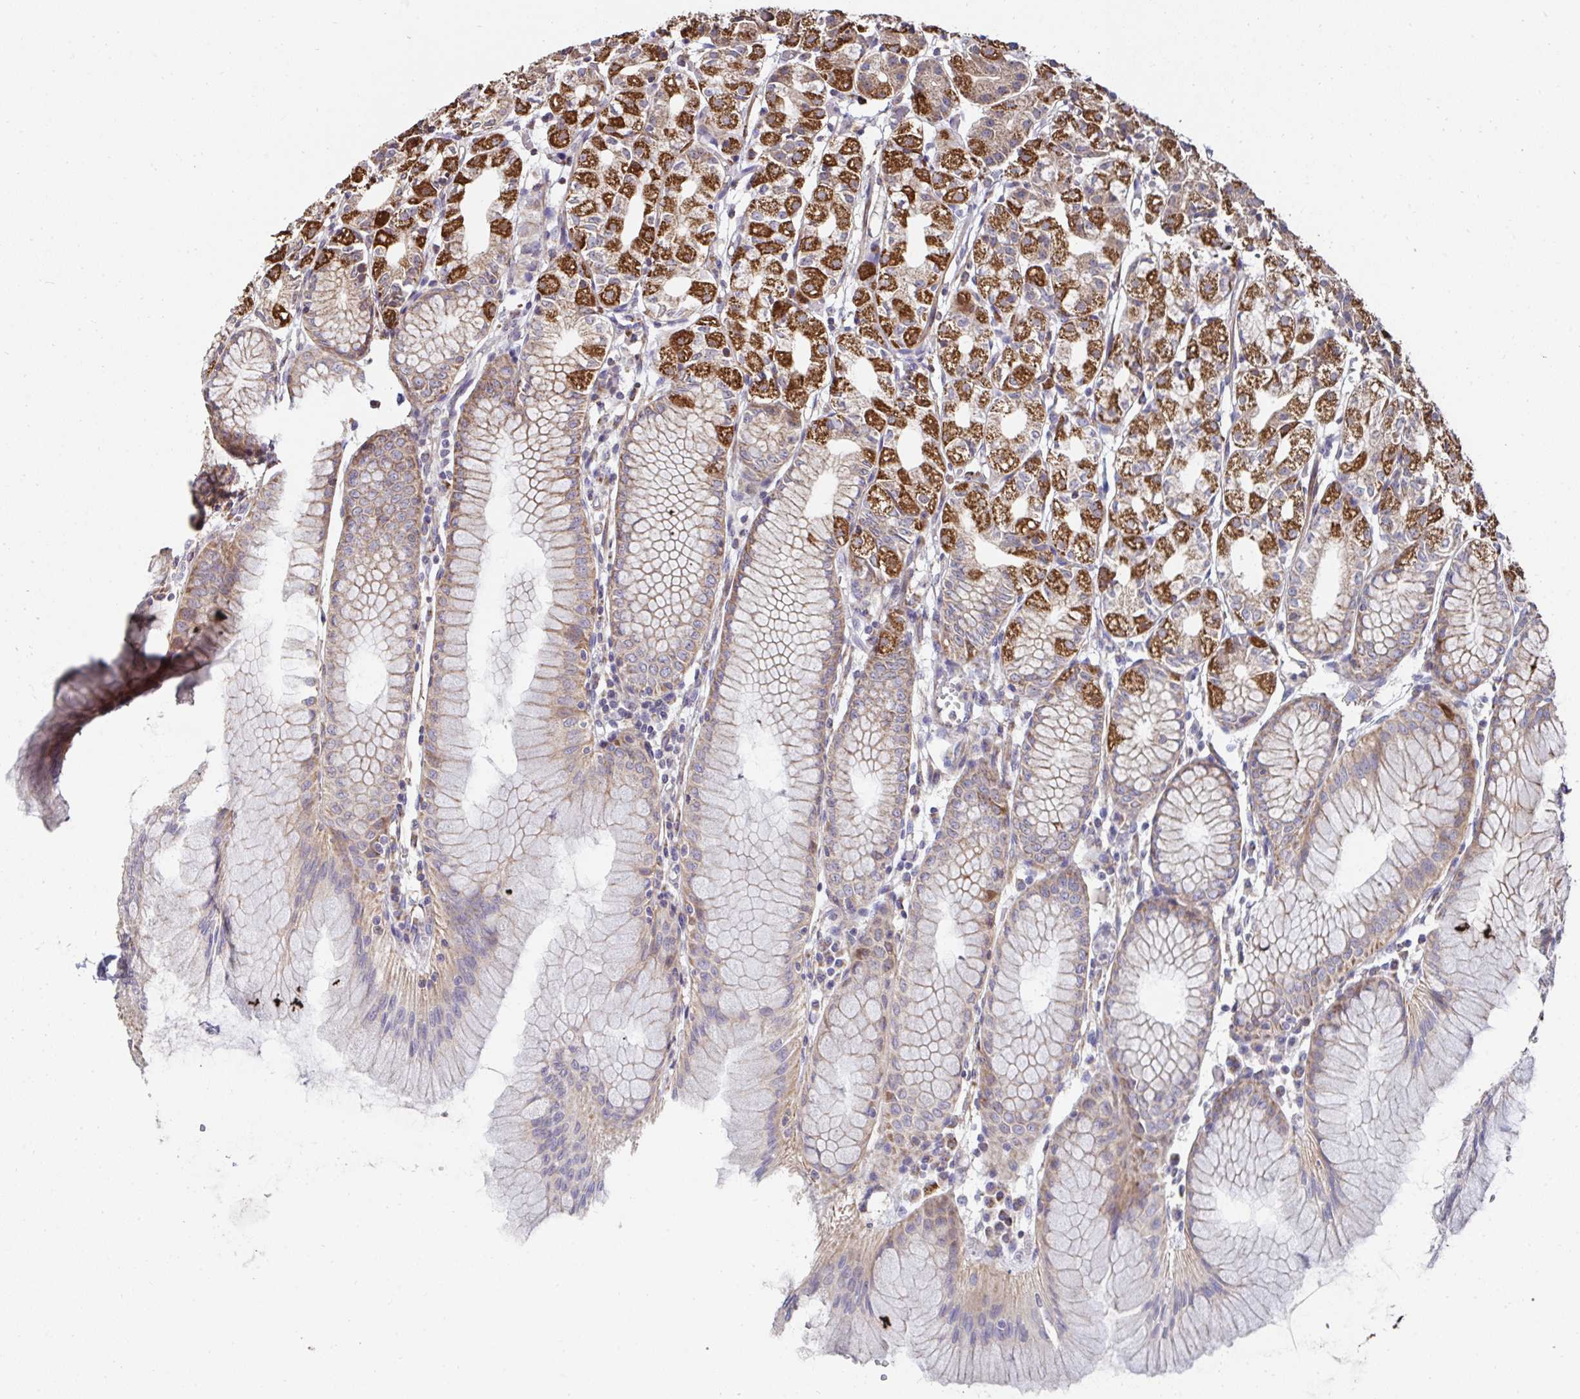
{"staining": {"intensity": "strong", "quantity": "25%-75%", "location": "cytoplasmic/membranous"}, "tissue": "stomach", "cell_type": "Glandular cells", "image_type": "normal", "snomed": [{"axis": "morphology", "description": "Normal tissue, NOS"}, {"axis": "topography", "description": "Stomach"}], "caption": "Unremarkable stomach demonstrates strong cytoplasmic/membranous expression in approximately 25%-75% of glandular cells (Brightfield microscopy of DAB IHC at high magnification)..", "gene": "DZANK1", "patient": {"sex": "female", "age": 57}}